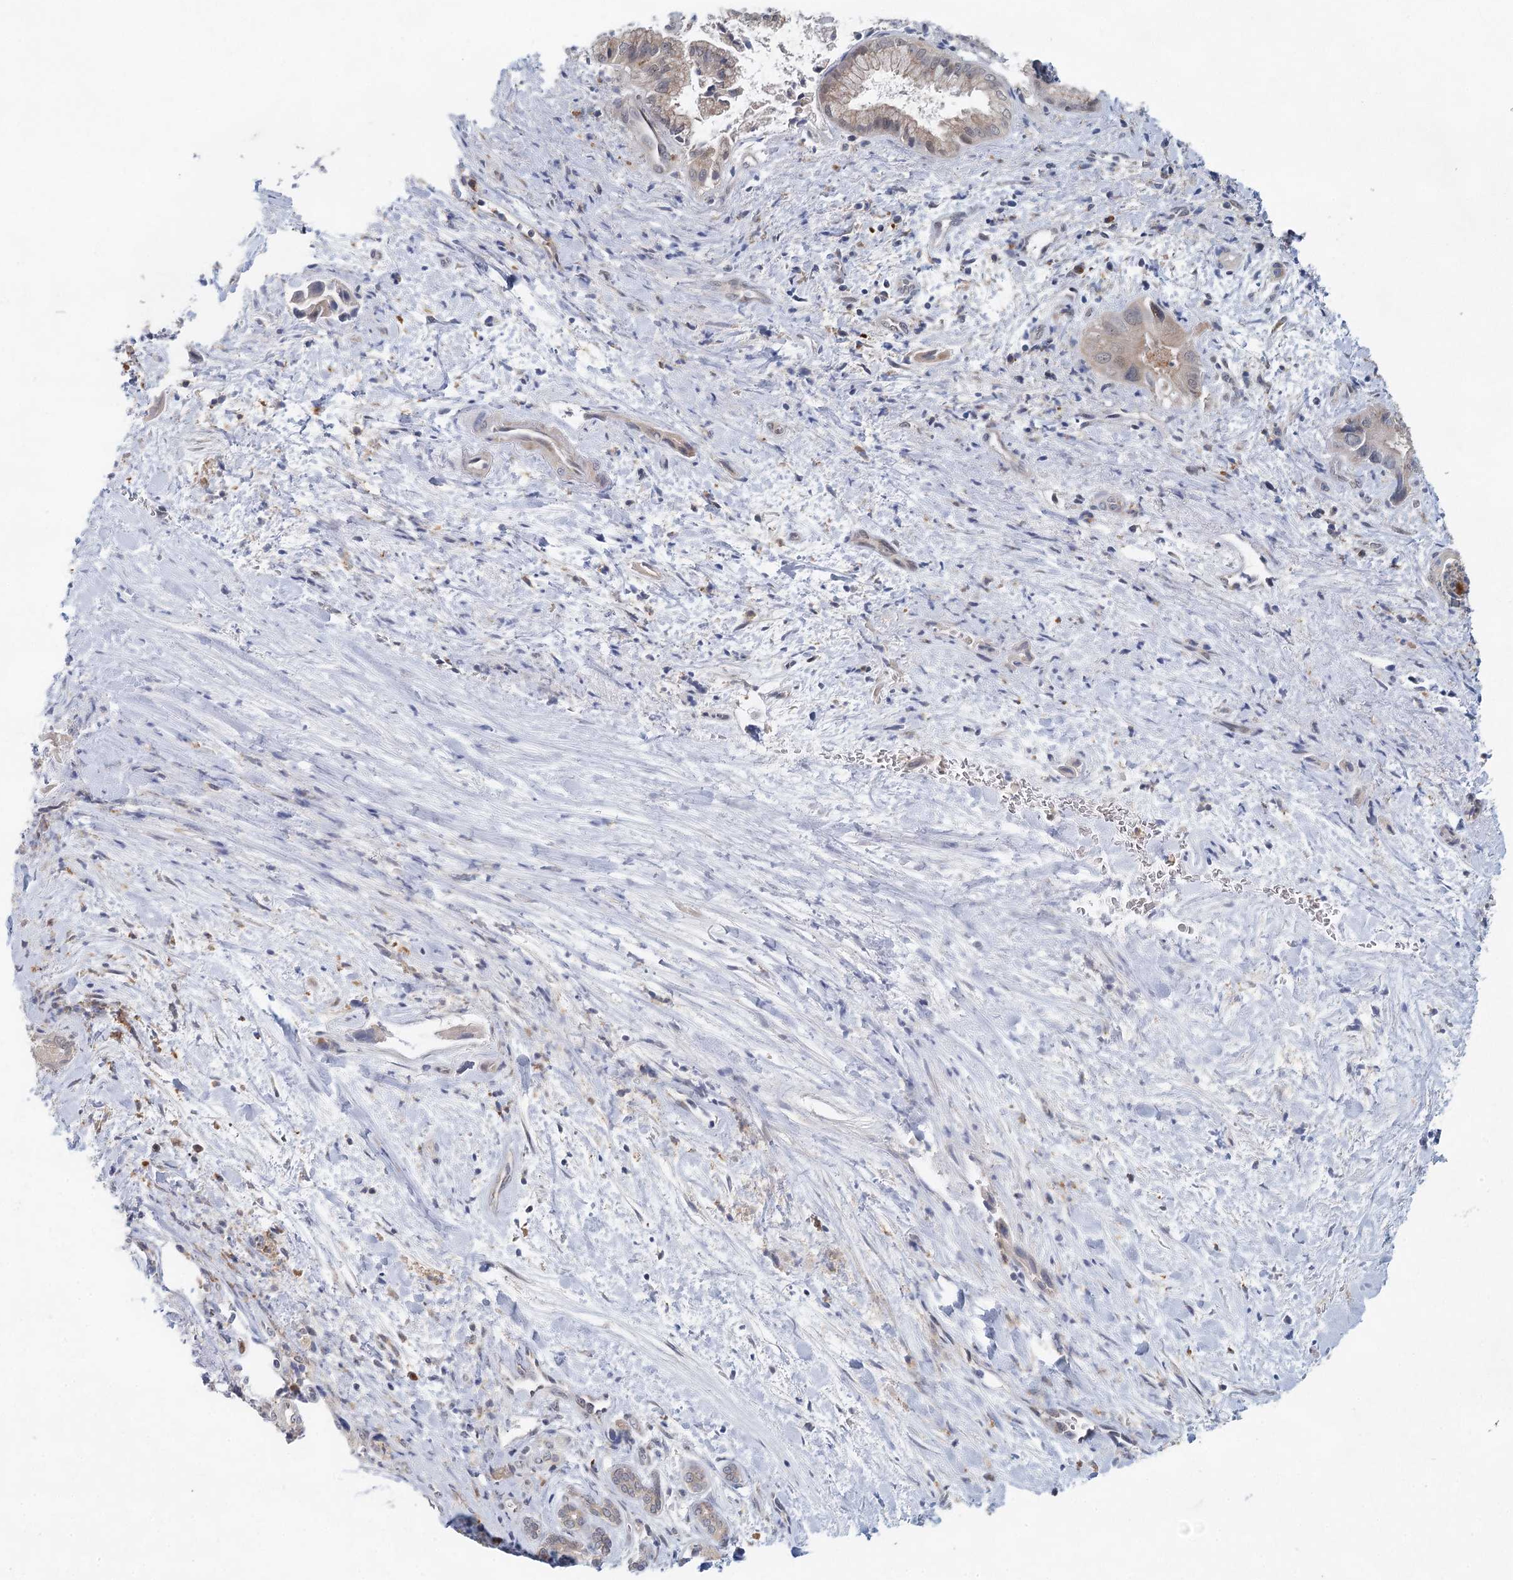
{"staining": {"intensity": "weak", "quantity": "<25%", "location": "cytoplasmic/membranous"}, "tissue": "pancreatic cancer", "cell_type": "Tumor cells", "image_type": "cancer", "snomed": [{"axis": "morphology", "description": "Adenocarcinoma, NOS"}, {"axis": "topography", "description": "Pancreas"}], "caption": "A photomicrograph of adenocarcinoma (pancreatic) stained for a protein reveals no brown staining in tumor cells.", "gene": "BLTP1", "patient": {"sex": "female", "age": 78}}